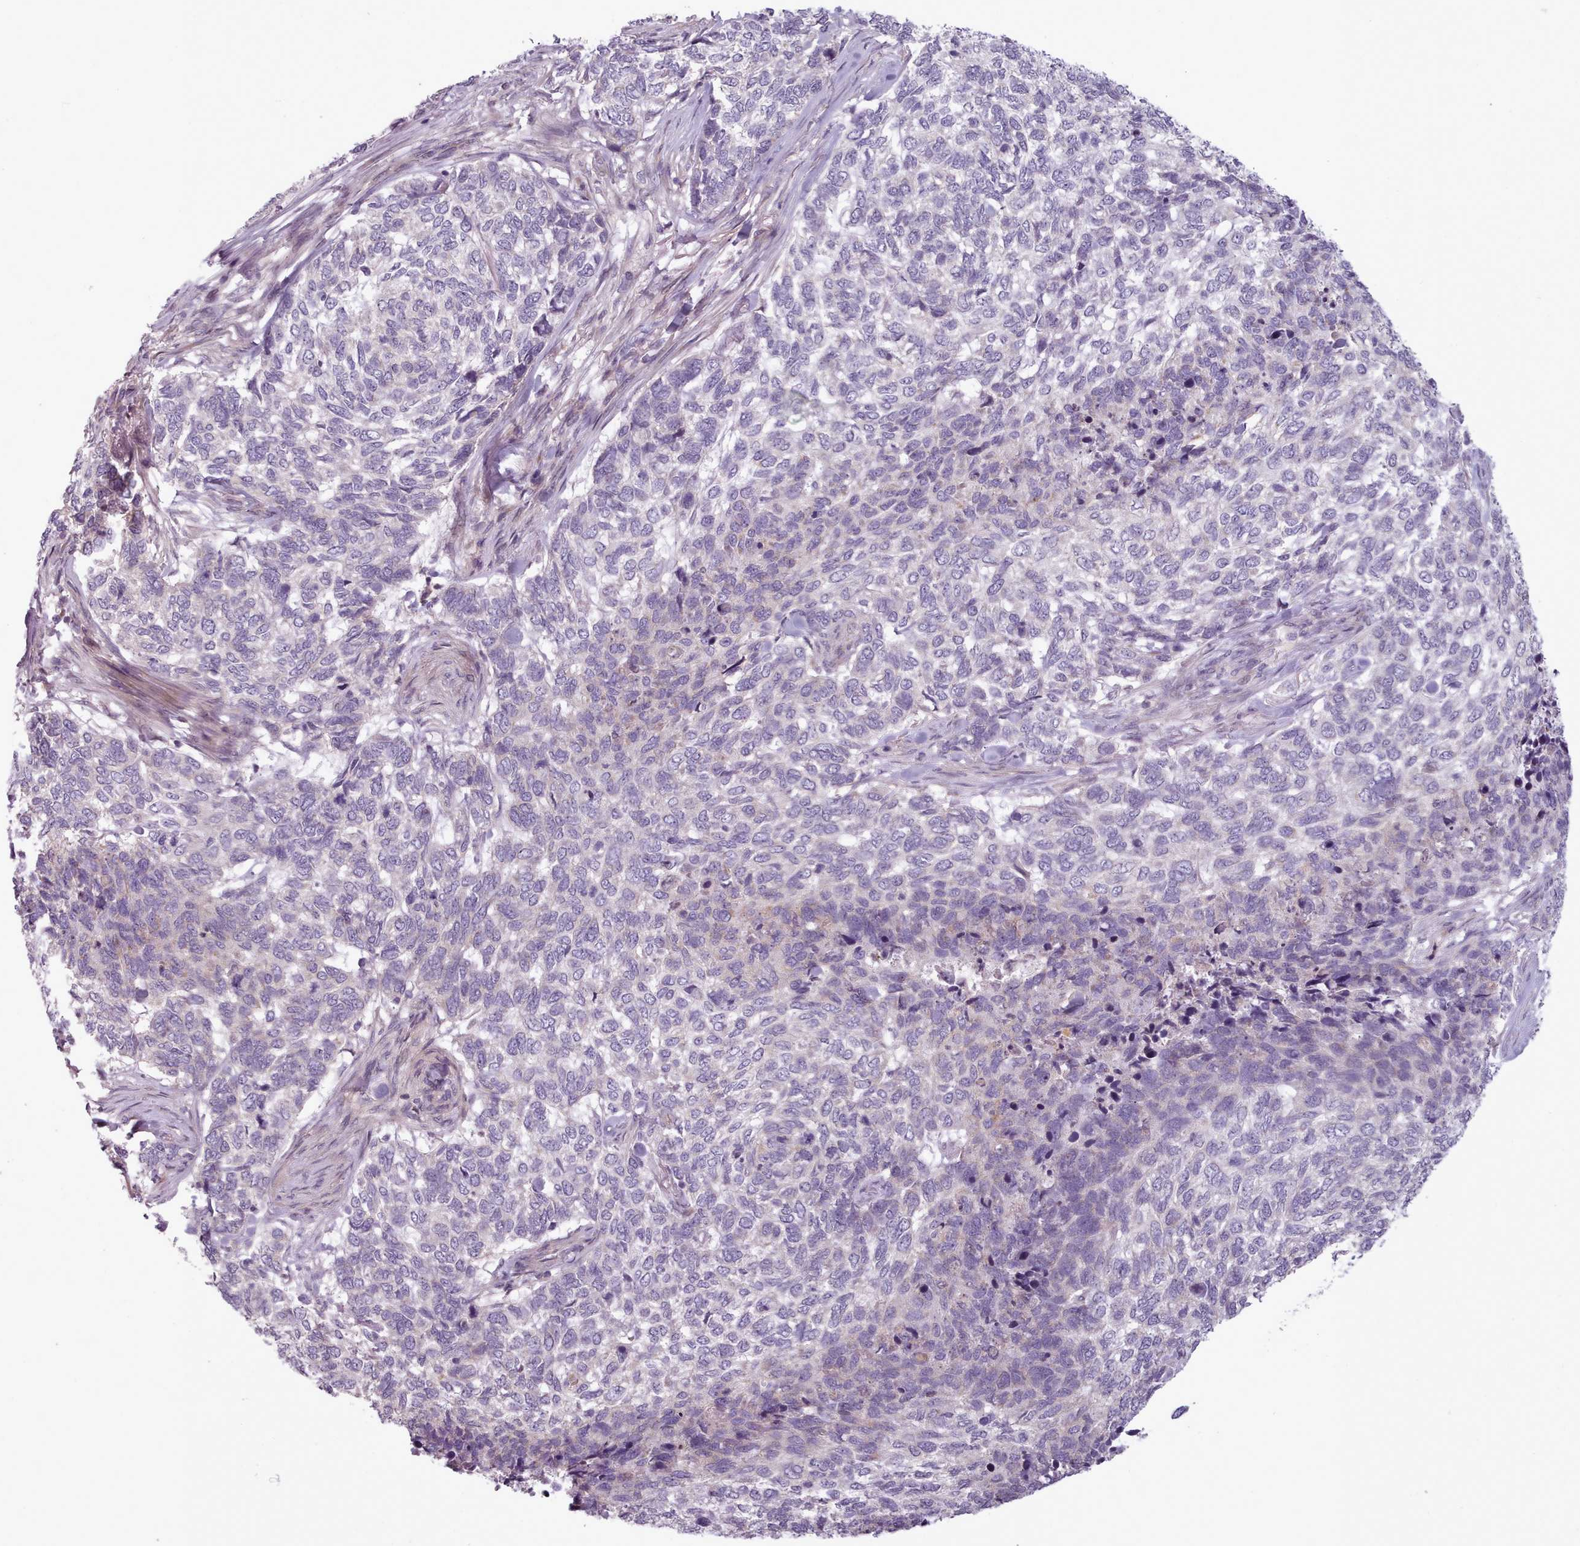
{"staining": {"intensity": "negative", "quantity": "none", "location": "none"}, "tissue": "skin cancer", "cell_type": "Tumor cells", "image_type": "cancer", "snomed": [{"axis": "morphology", "description": "Basal cell carcinoma"}, {"axis": "topography", "description": "Skin"}], "caption": "A micrograph of skin basal cell carcinoma stained for a protein reveals no brown staining in tumor cells. (Brightfield microscopy of DAB (3,3'-diaminobenzidine) immunohistochemistry (IHC) at high magnification).", "gene": "LAPTM5", "patient": {"sex": "female", "age": 65}}